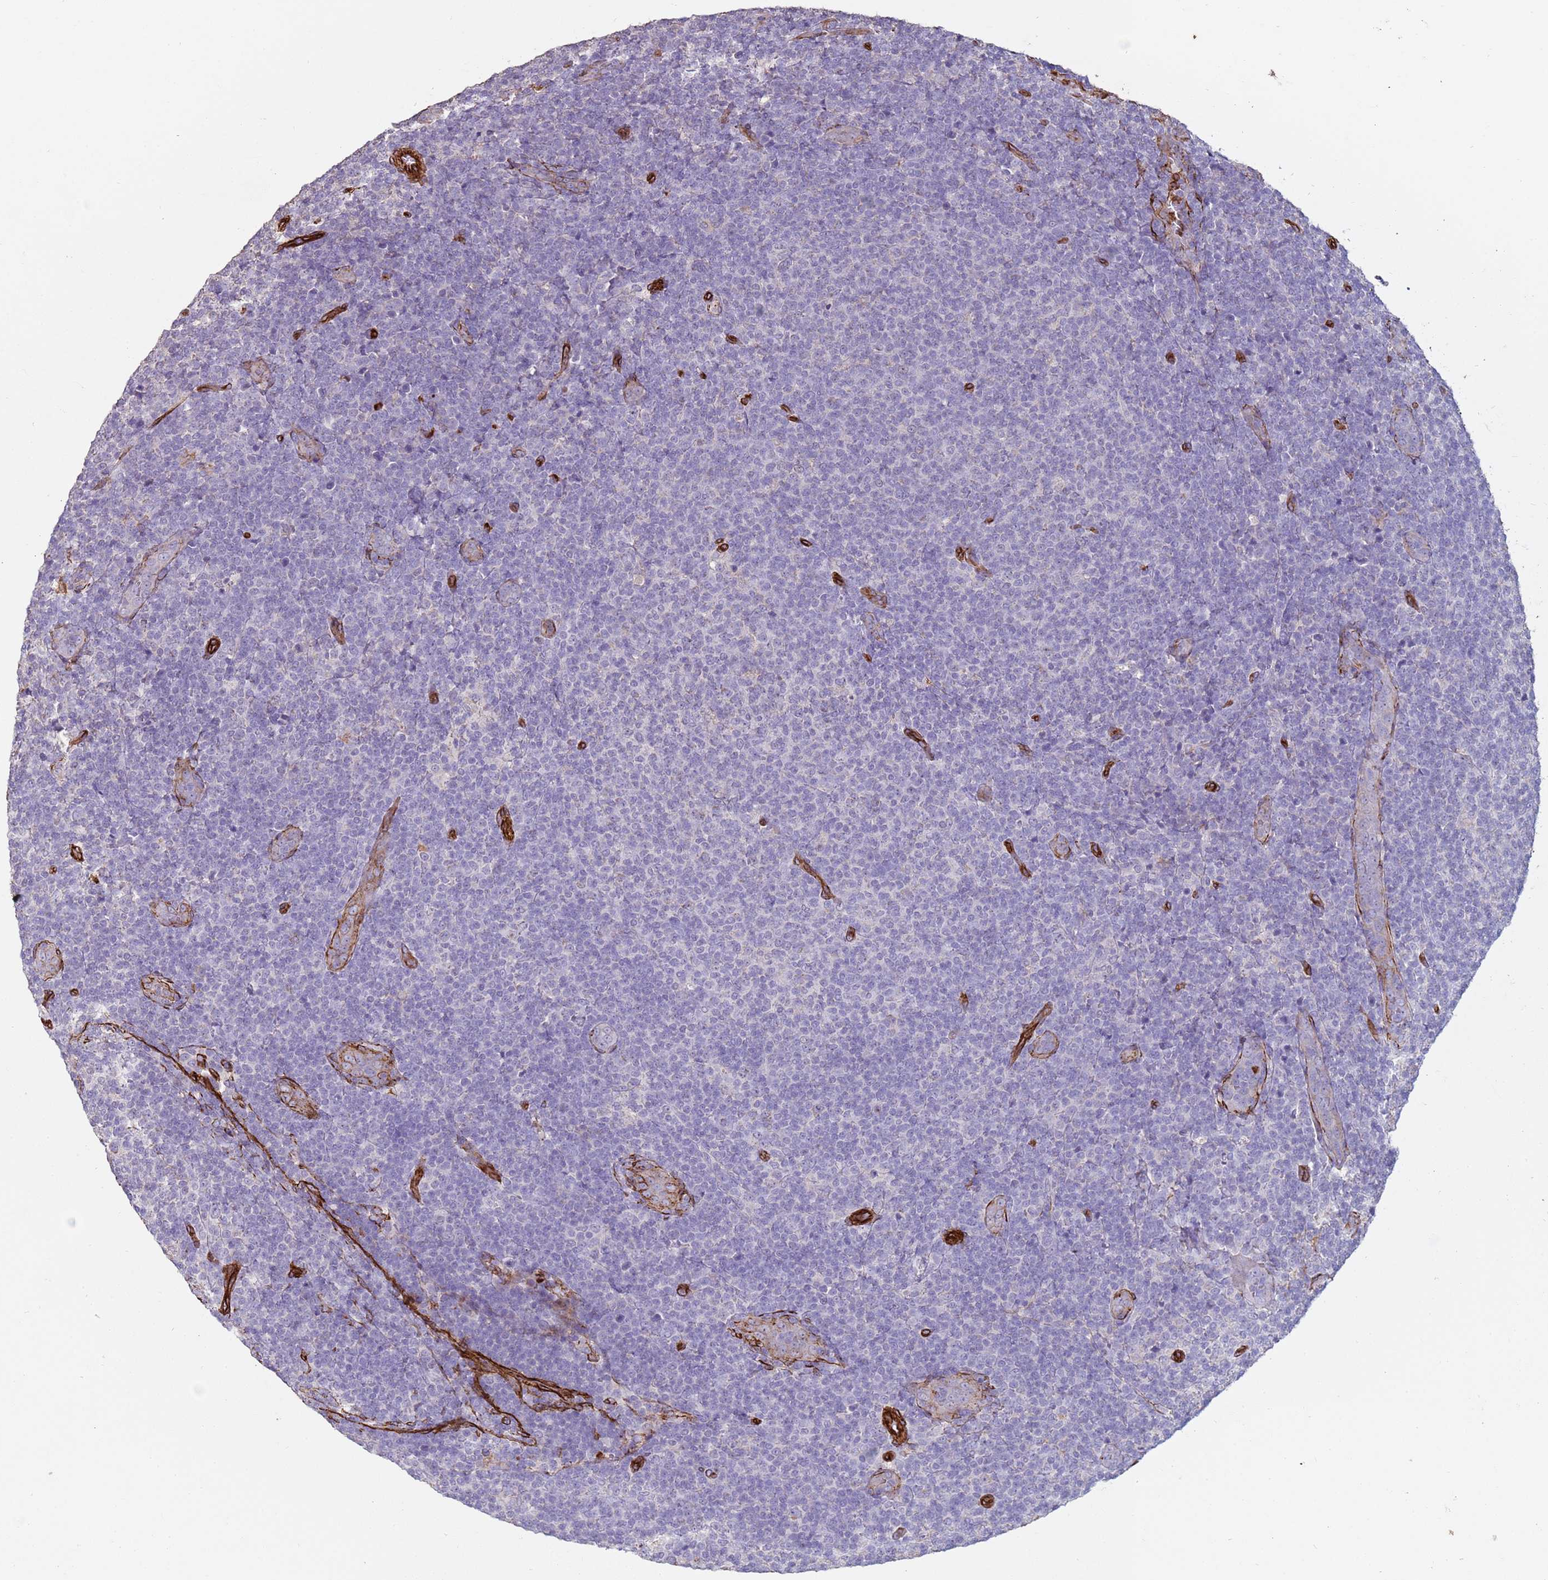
{"staining": {"intensity": "negative", "quantity": "none", "location": "none"}, "tissue": "lymphoma", "cell_type": "Tumor cells", "image_type": "cancer", "snomed": [{"axis": "morphology", "description": "Malignant lymphoma, non-Hodgkin's type, Low grade"}, {"axis": "topography", "description": "Lymph node"}], "caption": "Lymphoma was stained to show a protein in brown. There is no significant positivity in tumor cells.", "gene": "GASK1A", "patient": {"sex": "male", "age": 66}}